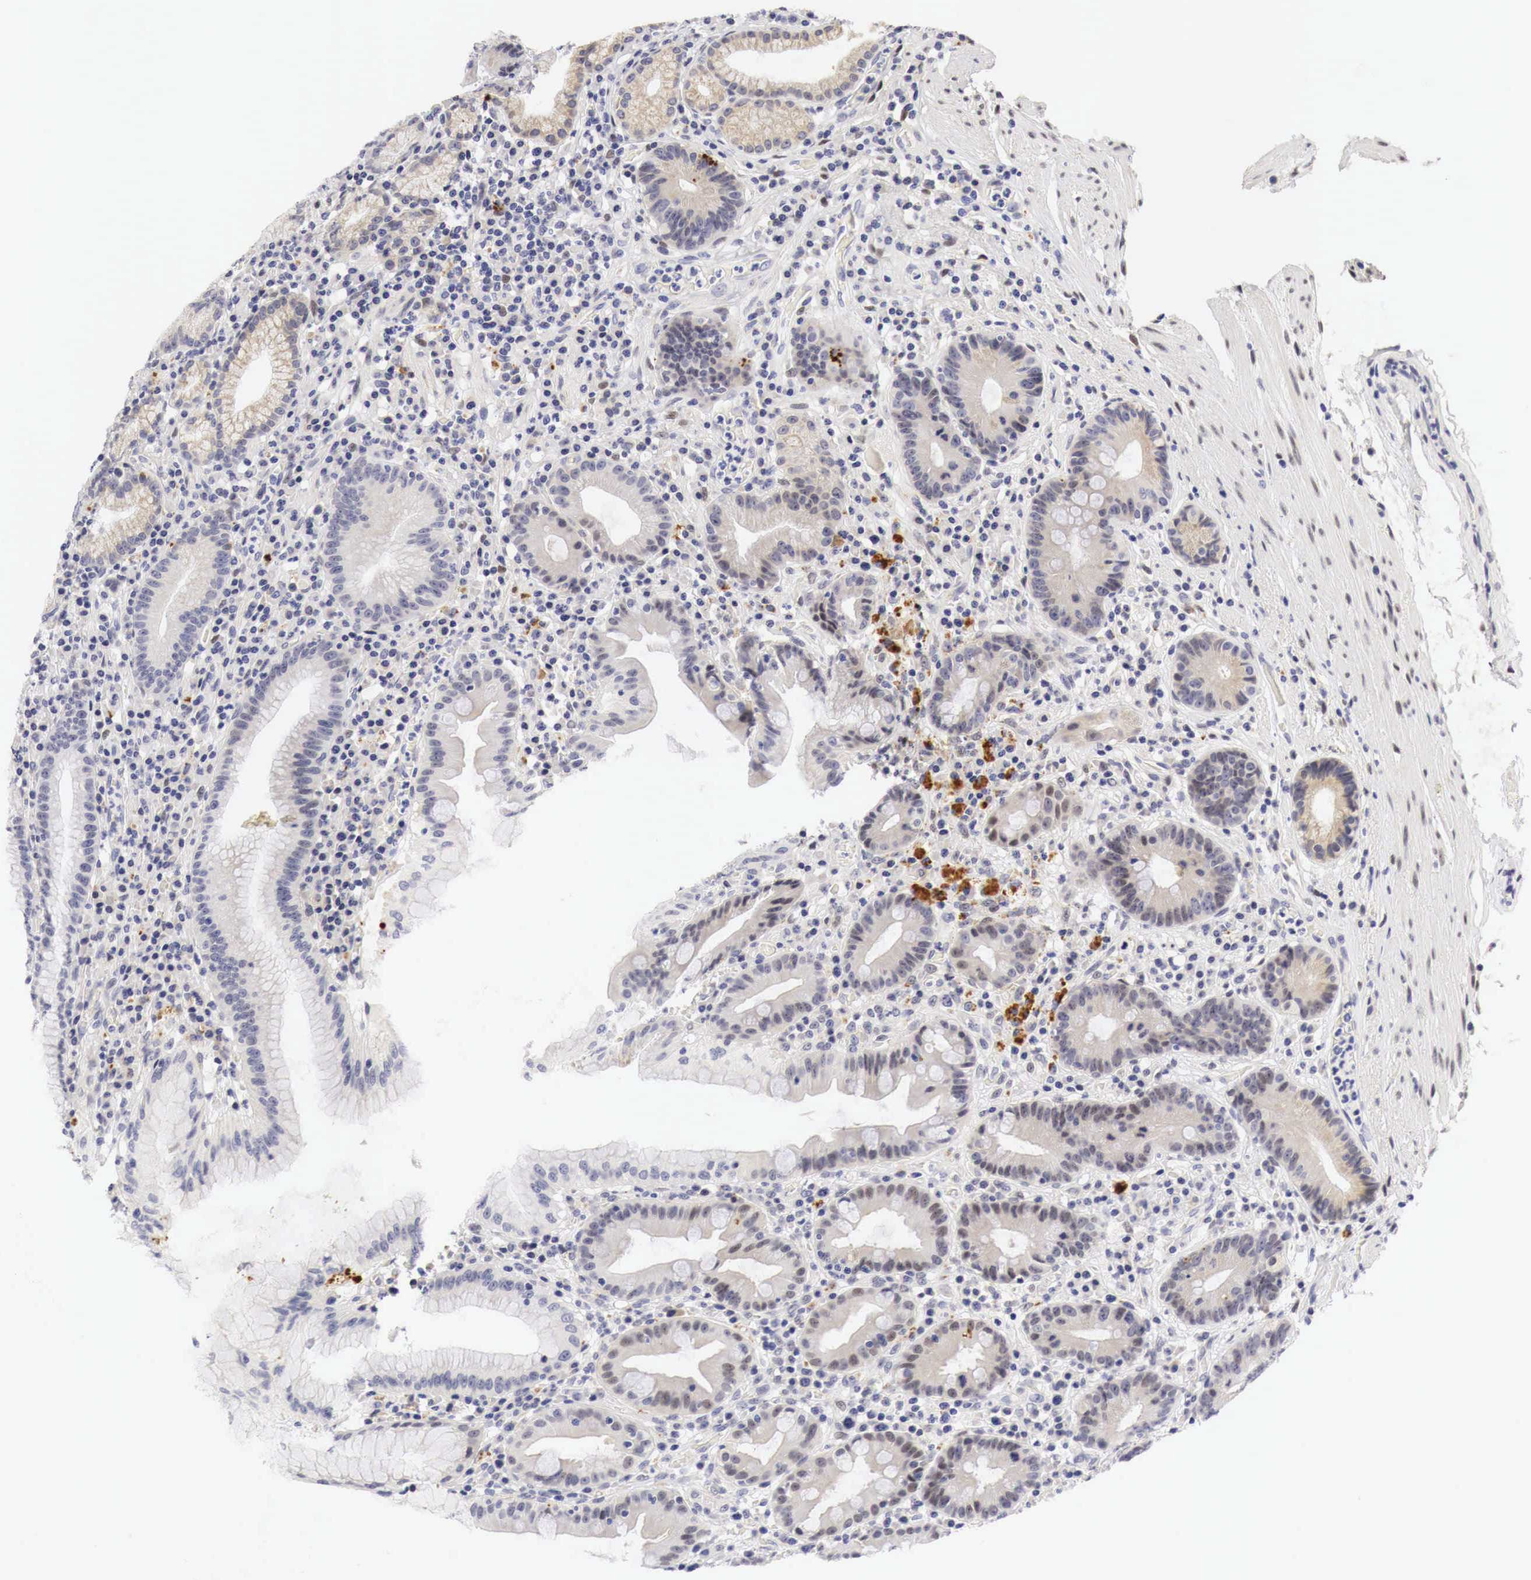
{"staining": {"intensity": "weak", "quantity": "25%-75%", "location": "cytoplasmic/membranous"}, "tissue": "stomach", "cell_type": "Glandular cells", "image_type": "normal", "snomed": [{"axis": "morphology", "description": "Normal tissue, NOS"}, {"axis": "topography", "description": "Stomach, lower"}], "caption": "A brown stain shows weak cytoplasmic/membranous staining of a protein in glandular cells of normal human stomach. Using DAB (brown) and hematoxylin (blue) stains, captured at high magnification using brightfield microscopy.", "gene": "CASP3", "patient": {"sex": "male", "age": 58}}